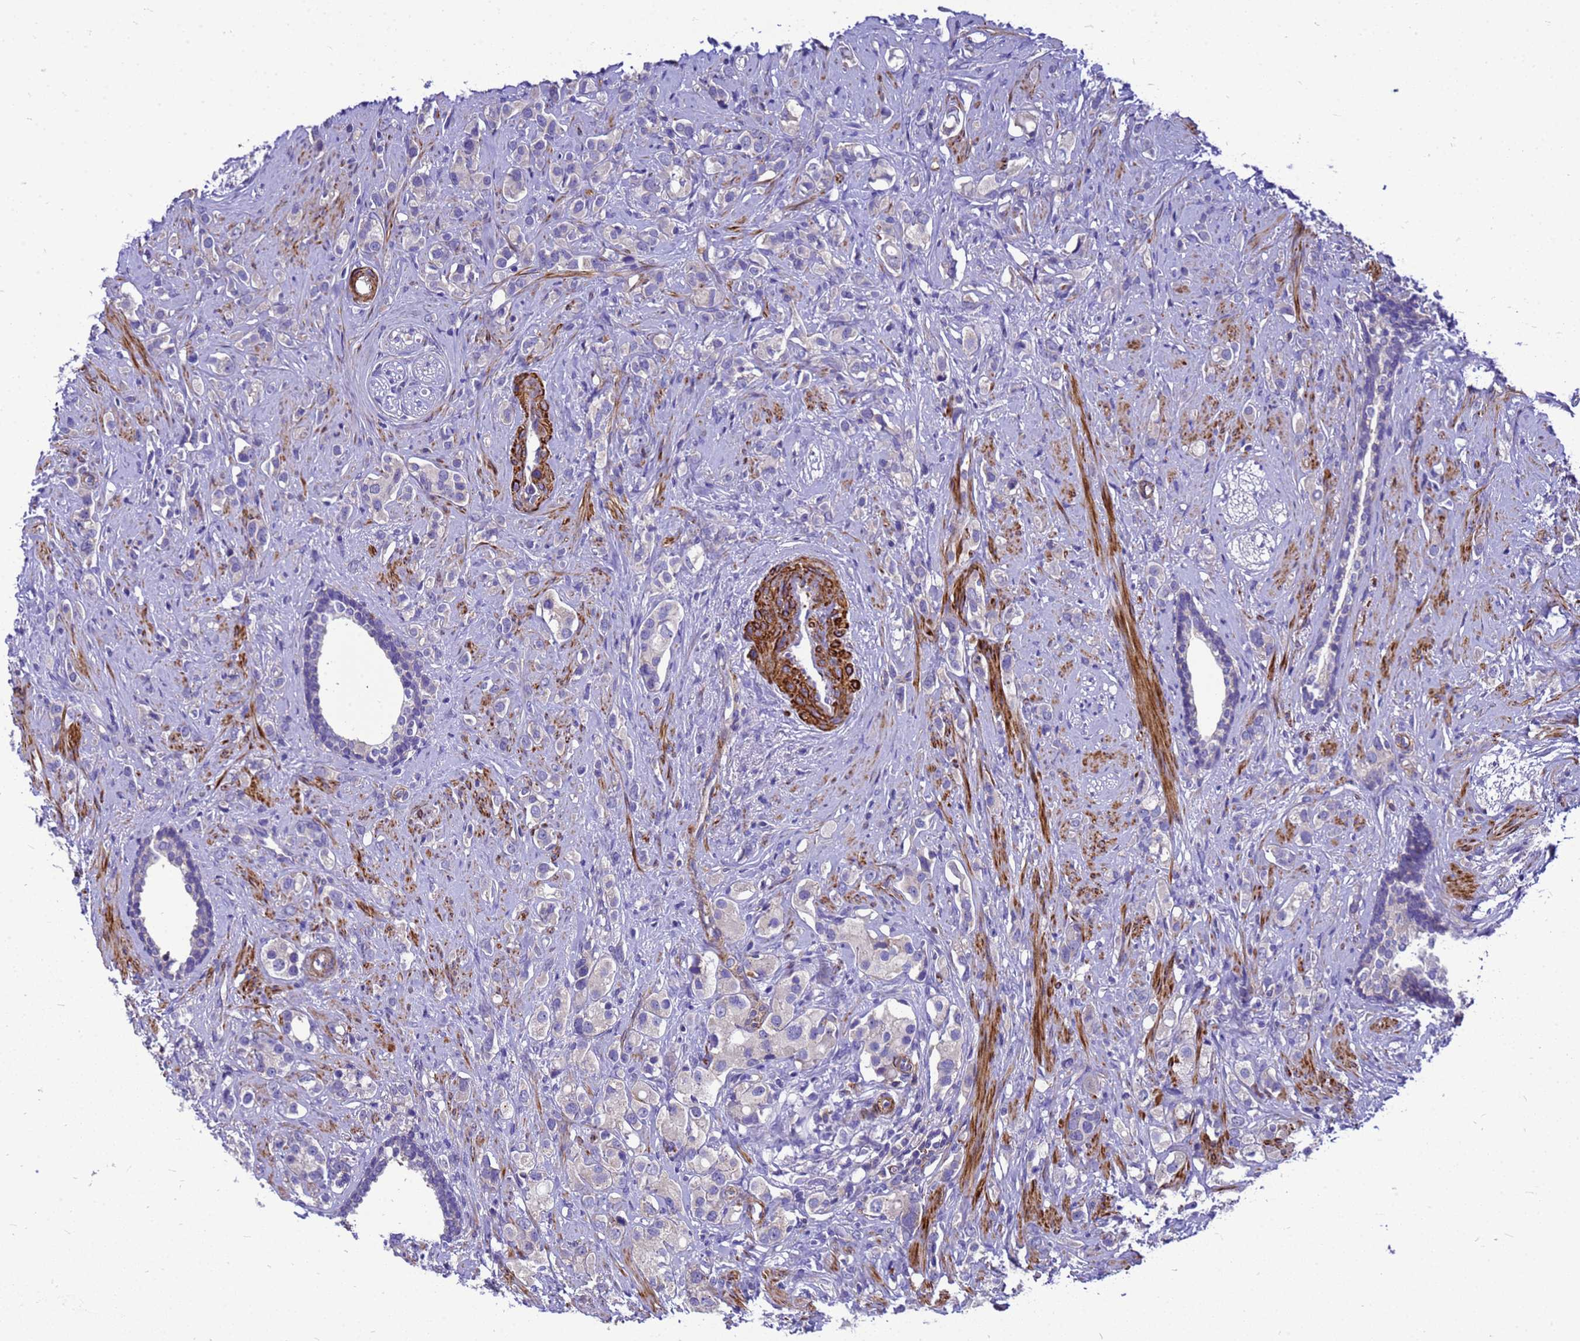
{"staining": {"intensity": "negative", "quantity": "none", "location": "none"}, "tissue": "prostate cancer", "cell_type": "Tumor cells", "image_type": "cancer", "snomed": [{"axis": "morphology", "description": "Adenocarcinoma, High grade"}, {"axis": "topography", "description": "Prostate"}], "caption": "Protein analysis of prostate high-grade adenocarcinoma reveals no significant expression in tumor cells.", "gene": "POP7", "patient": {"sex": "male", "age": 63}}